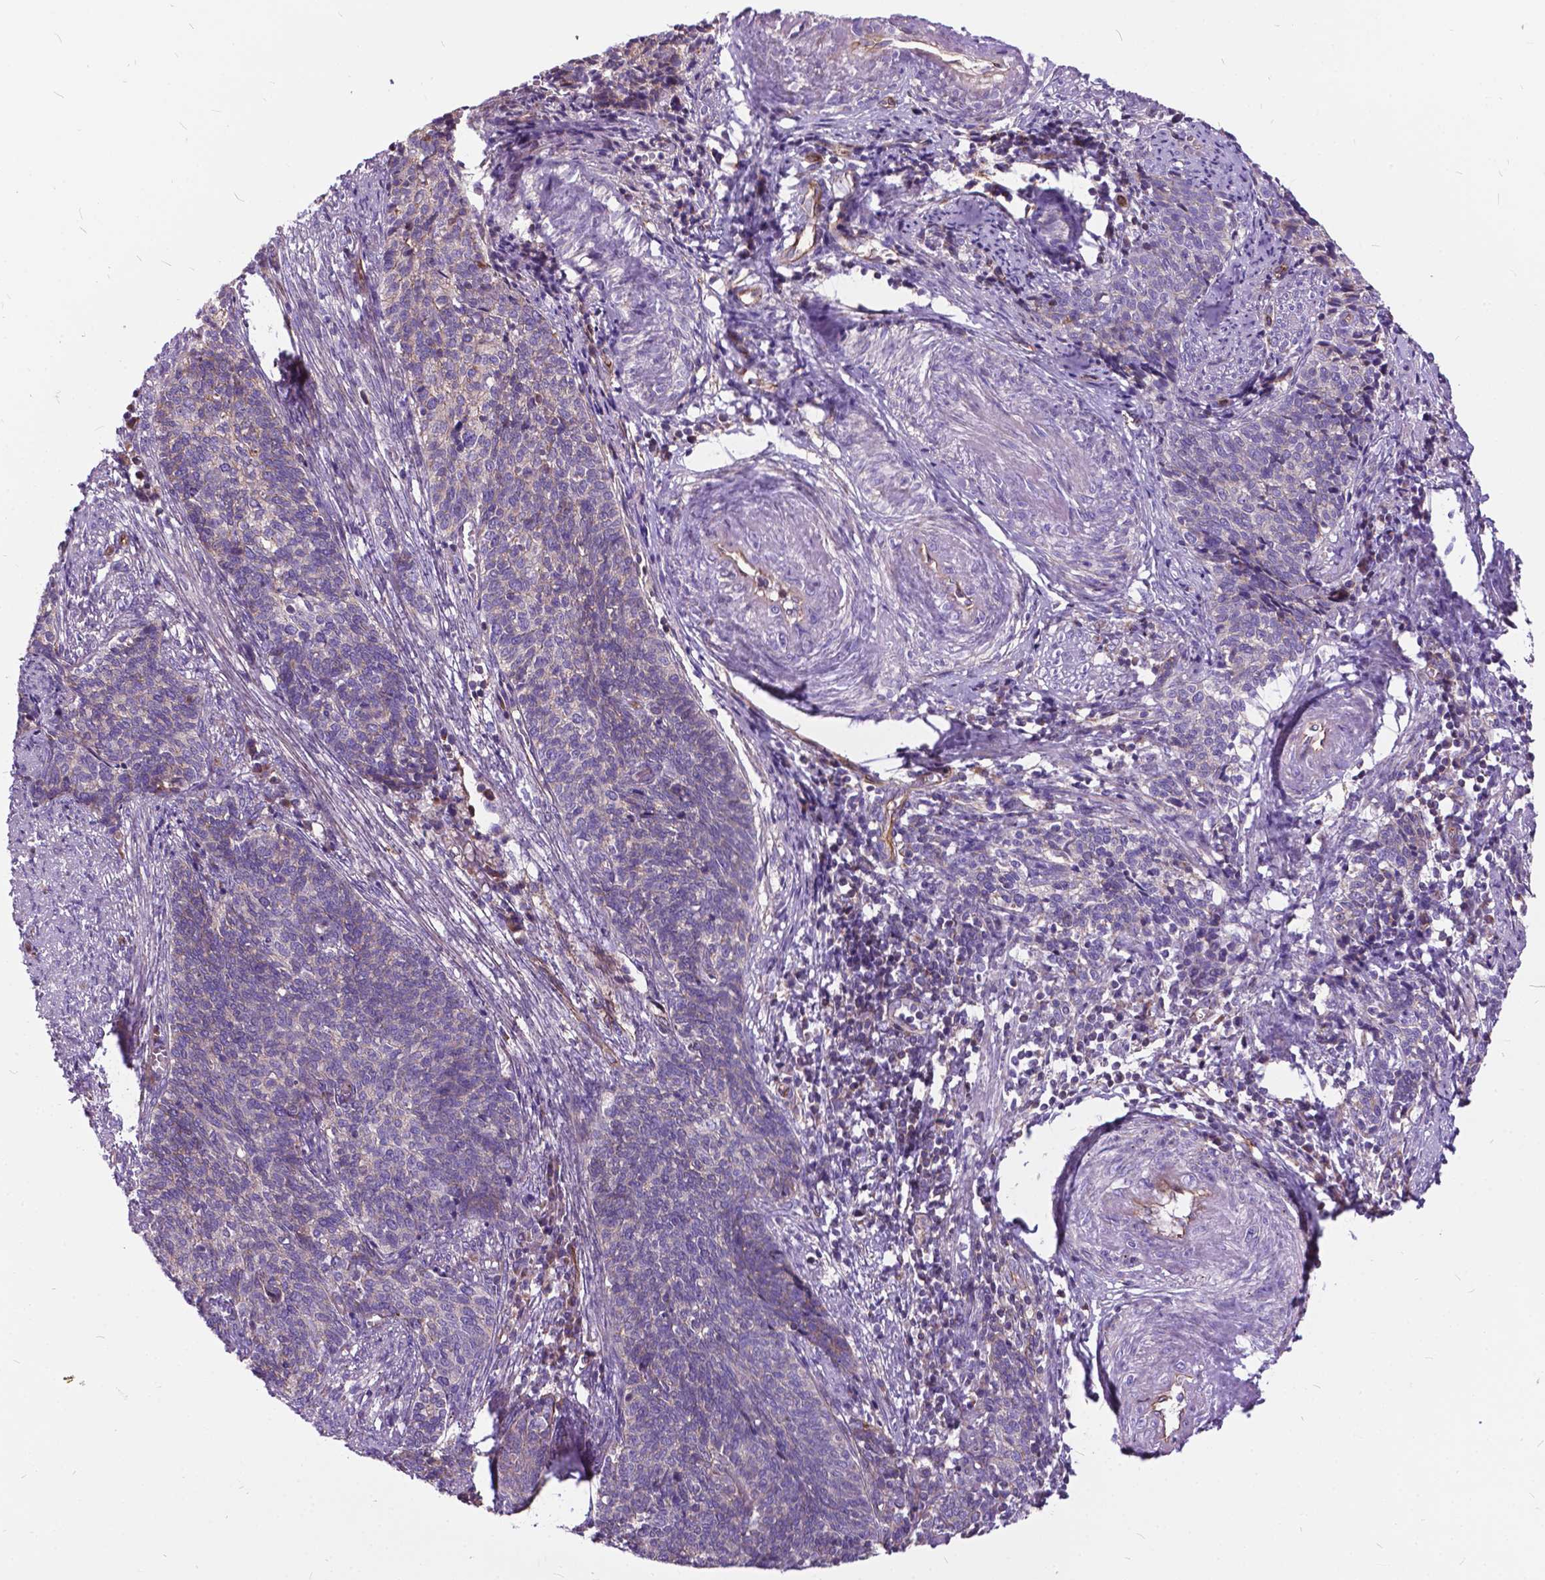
{"staining": {"intensity": "negative", "quantity": "none", "location": "none"}, "tissue": "cervical cancer", "cell_type": "Tumor cells", "image_type": "cancer", "snomed": [{"axis": "morphology", "description": "Squamous cell carcinoma, NOS"}, {"axis": "topography", "description": "Cervix"}], "caption": "Tumor cells show no significant protein staining in cervical cancer (squamous cell carcinoma).", "gene": "FLT4", "patient": {"sex": "female", "age": 39}}